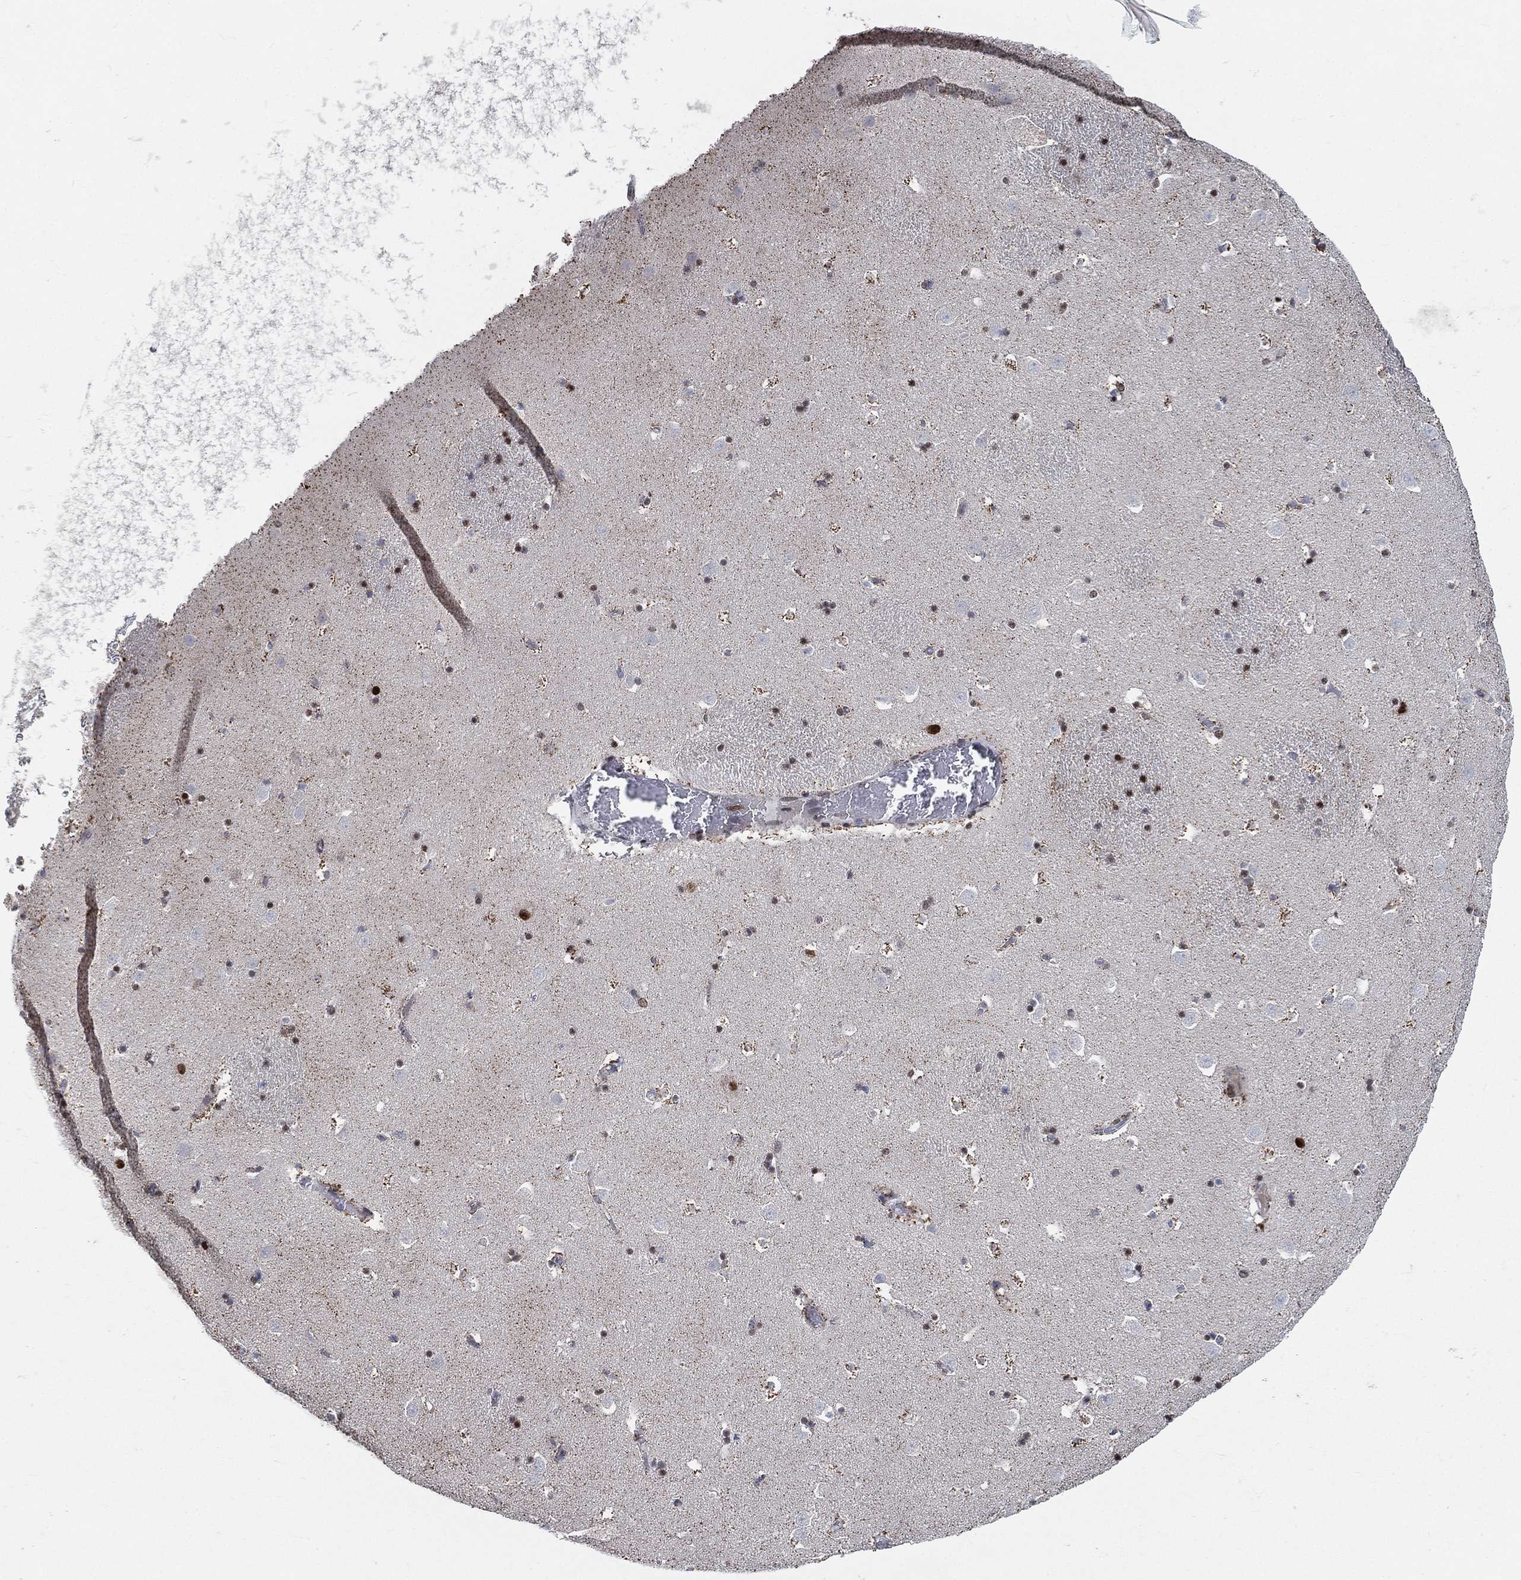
{"staining": {"intensity": "strong", "quantity": "<25%", "location": "nuclear"}, "tissue": "caudate", "cell_type": "Glial cells", "image_type": "normal", "snomed": [{"axis": "morphology", "description": "Normal tissue, NOS"}, {"axis": "topography", "description": "Lateral ventricle wall"}], "caption": "The image exhibits staining of normal caudate, revealing strong nuclear protein expression (brown color) within glial cells. The protein is stained brown, and the nuclei are stained in blue (DAB (3,3'-diaminobenzidine) IHC with brightfield microscopy, high magnification).", "gene": "YLPM1", "patient": {"sex": "female", "age": 42}}